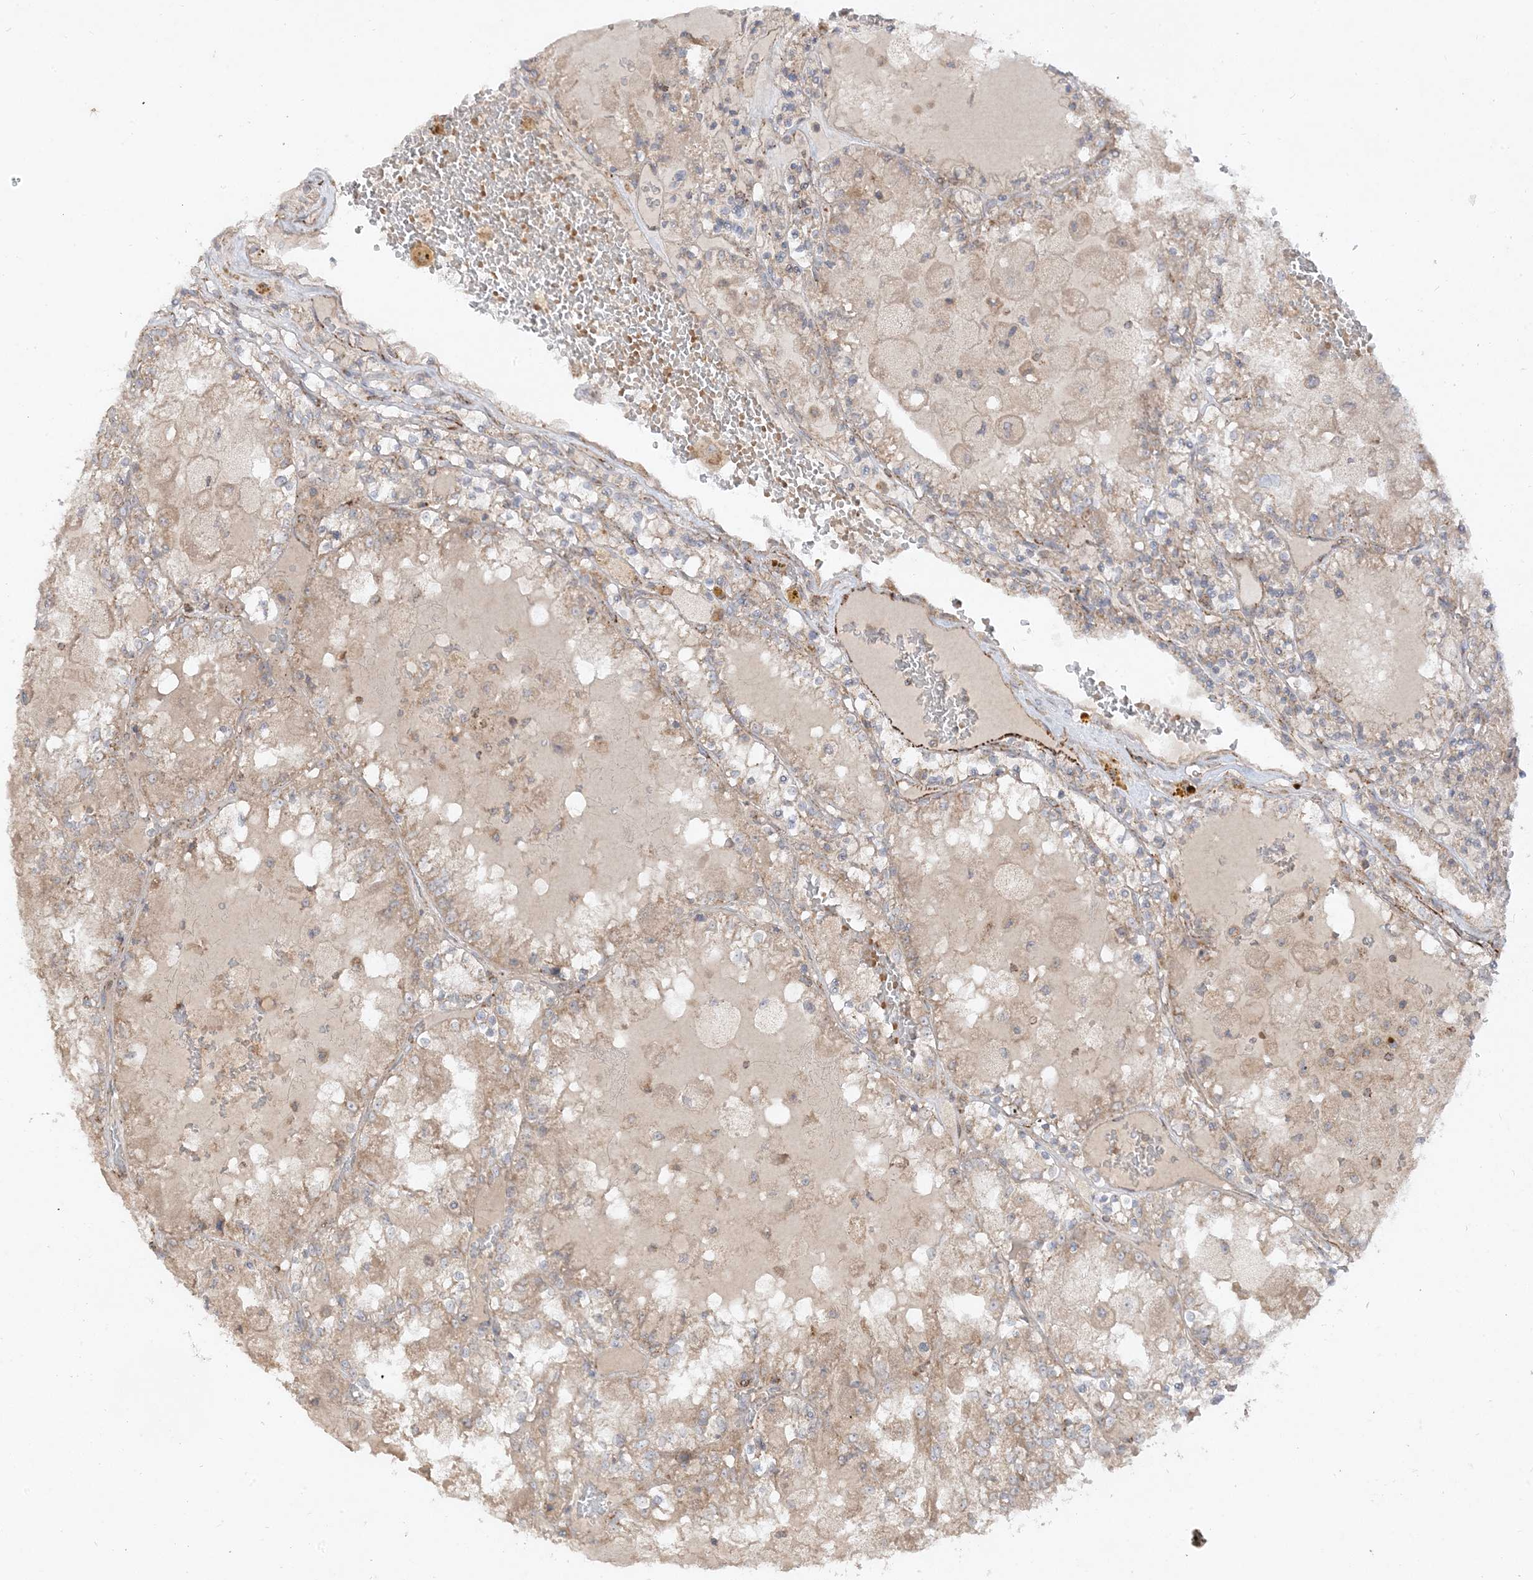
{"staining": {"intensity": "weak", "quantity": ">75%", "location": "cytoplasmic/membranous"}, "tissue": "renal cancer", "cell_type": "Tumor cells", "image_type": "cancer", "snomed": [{"axis": "morphology", "description": "Adenocarcinoma, NOS"}, {"axis": "topography", "description": "Kidney"}], "caption": "Tumor cells demonstrate low levels of weak cytoplasmic/membranous expression in about >75% of cells in renal cancer (adenocarcinoma). (brown staining indicates protein expression, while blue staining denotes nuclei).", "gene": "AARS2", "patient": {"sex": "female", "age": 56}}